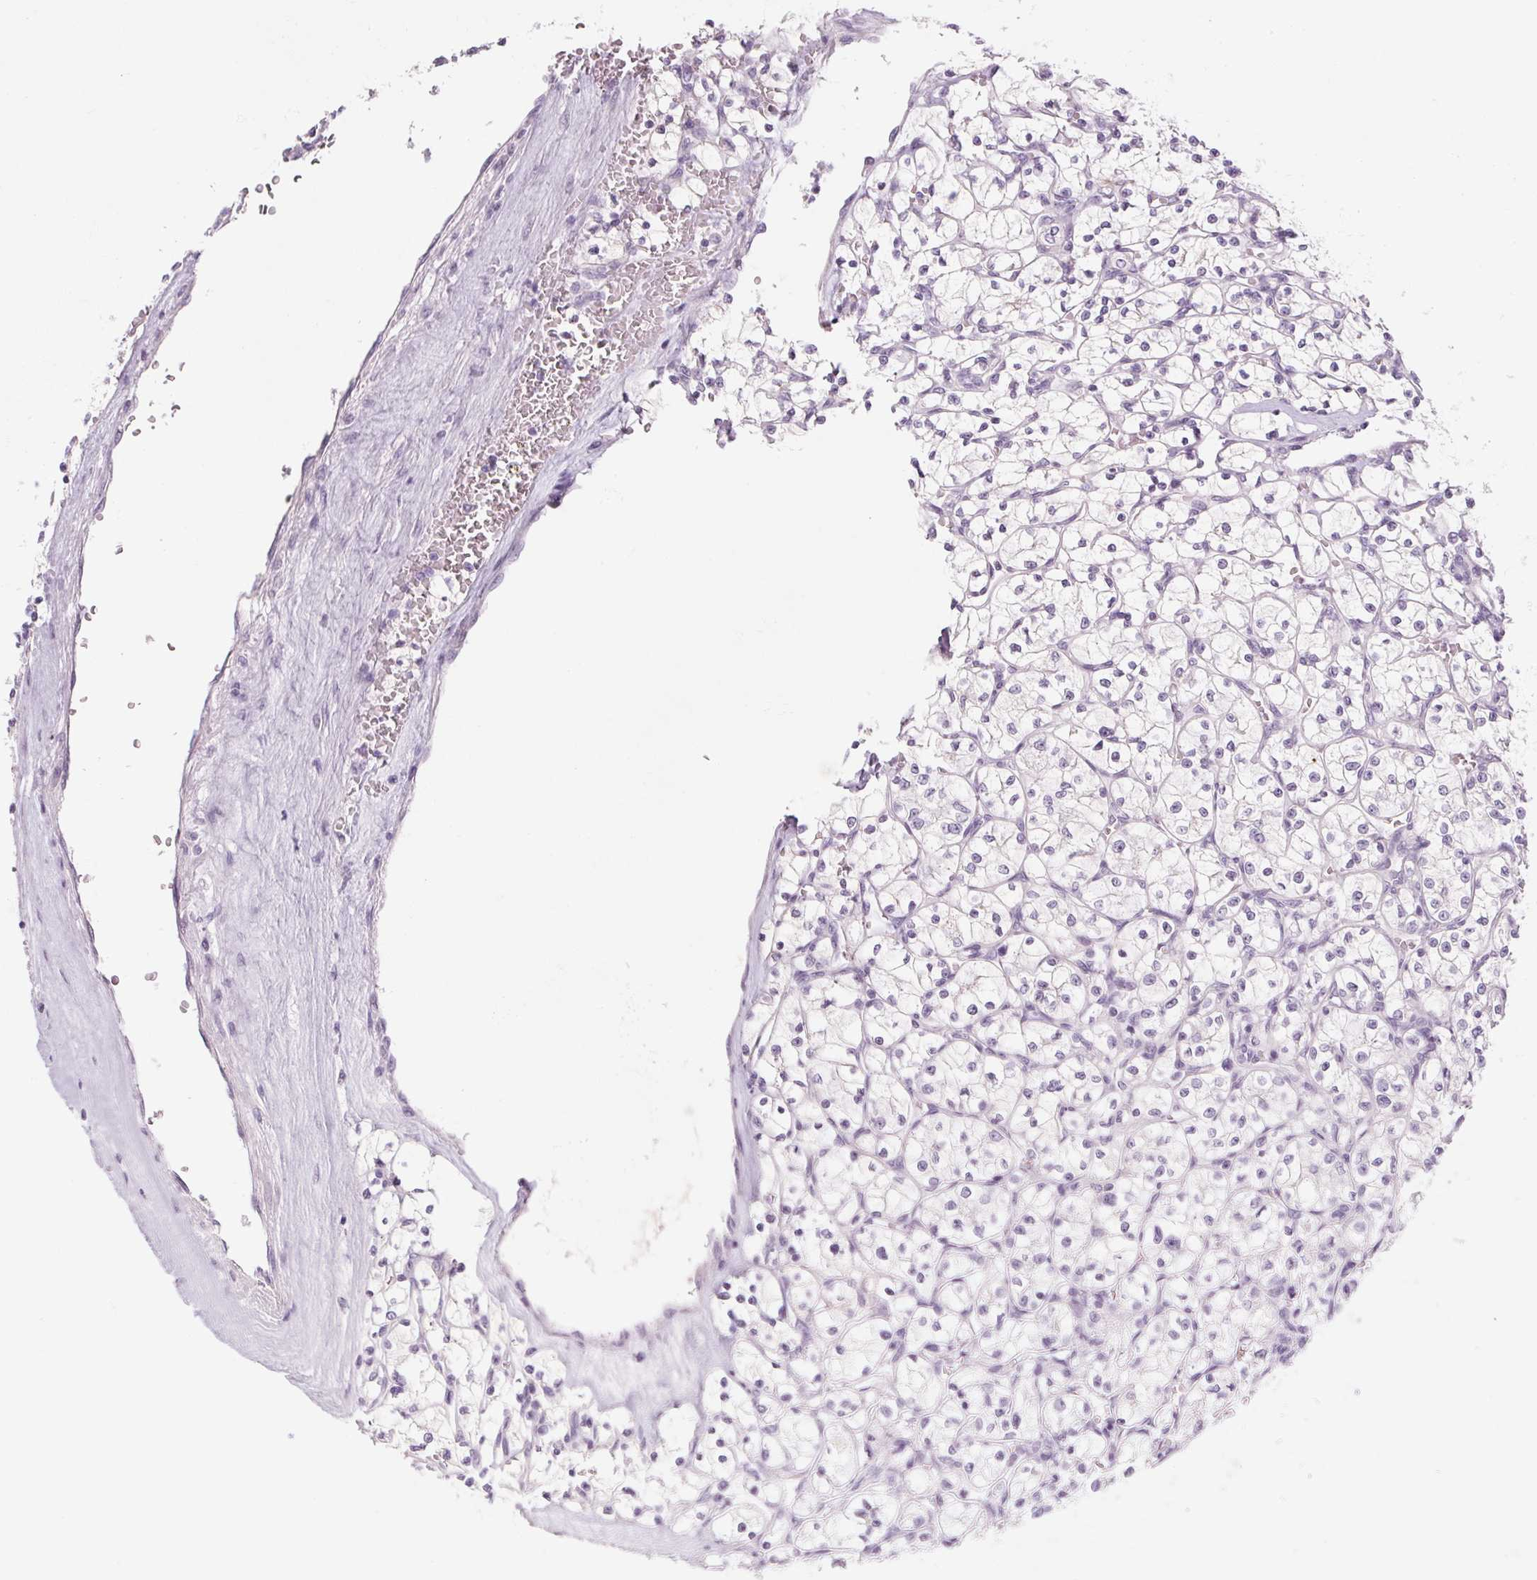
{"staining": {"intensity": "negative", "quantity": "none", "location": "none"}, "tissue": "renal cancer", "cell_type": "Tumor cells", "image_type": "cancer", "snomed": [{"axis": "morphology", "description": "Adenocarcinoma, NOS"}, {"axis": "topography", "description": "Kidney"}], "caption": "Tumor cells show no significant staining in renal cancer (adenocarcinoma). (Stains: DAB immunohistochemistry with hematoxylin counter stain, Microscopy: brightfield microscopy at high magnification).", "gene": "RPTN", "patient": {"sex": "female", "age": 64}}